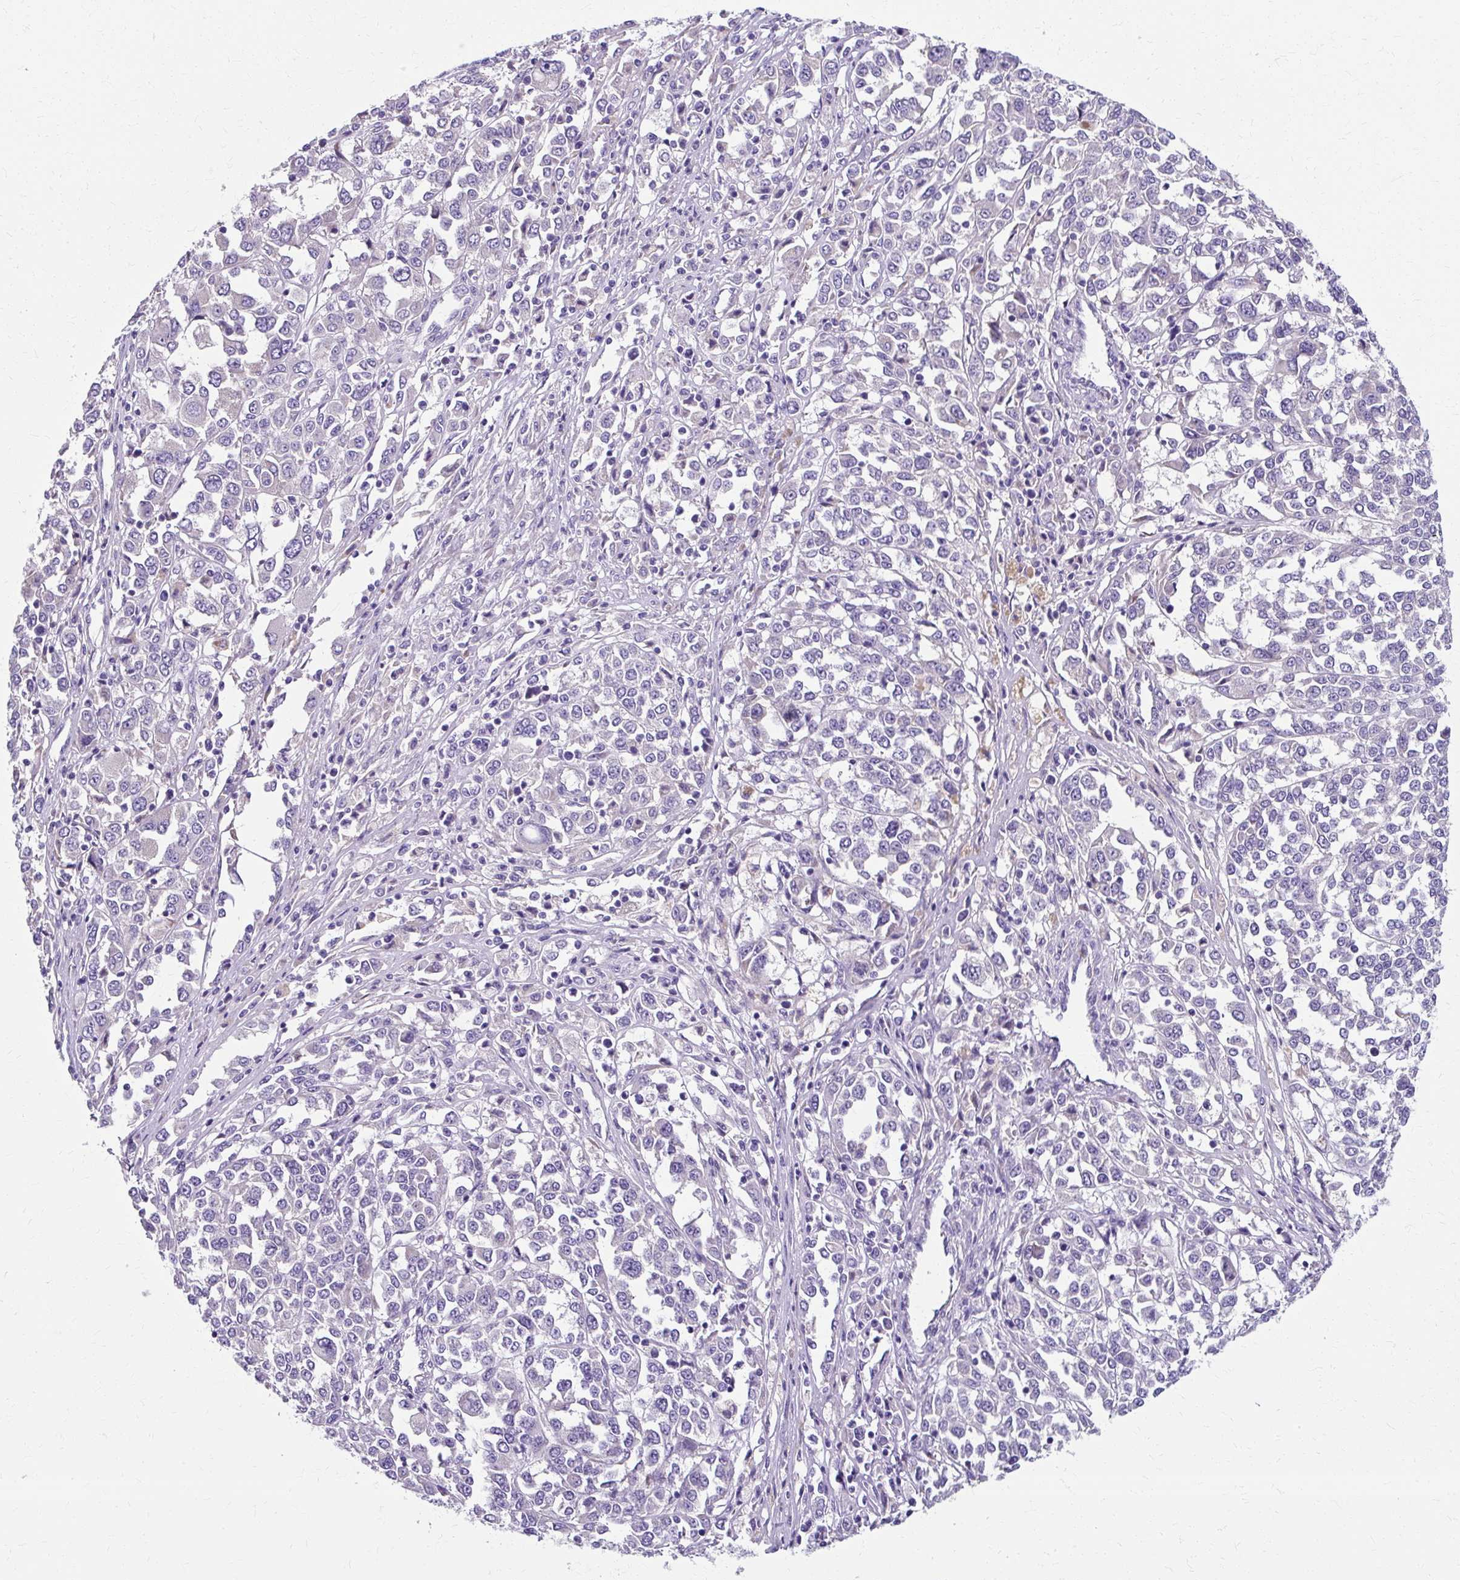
{"staining": {"intensity": "negative", "quantity": "none", "location": "none"}, "tissue": "melanoma", "cell_type": "Tumor cells", "image_type": "cancer", "snomed": [{"axis": "morphology", "description": "Malignant melanoma, Metastatic site"}, {"axis": "topography", "description": "Lymph node"}], "caption": "High power microscopy image of an immunohistochemistry (IHC) photomicrograph of melanoma, revealing no significant expression in tumor cells.", "gene": "ZNF555", "patient": {"sex": "male", "age": 44}}